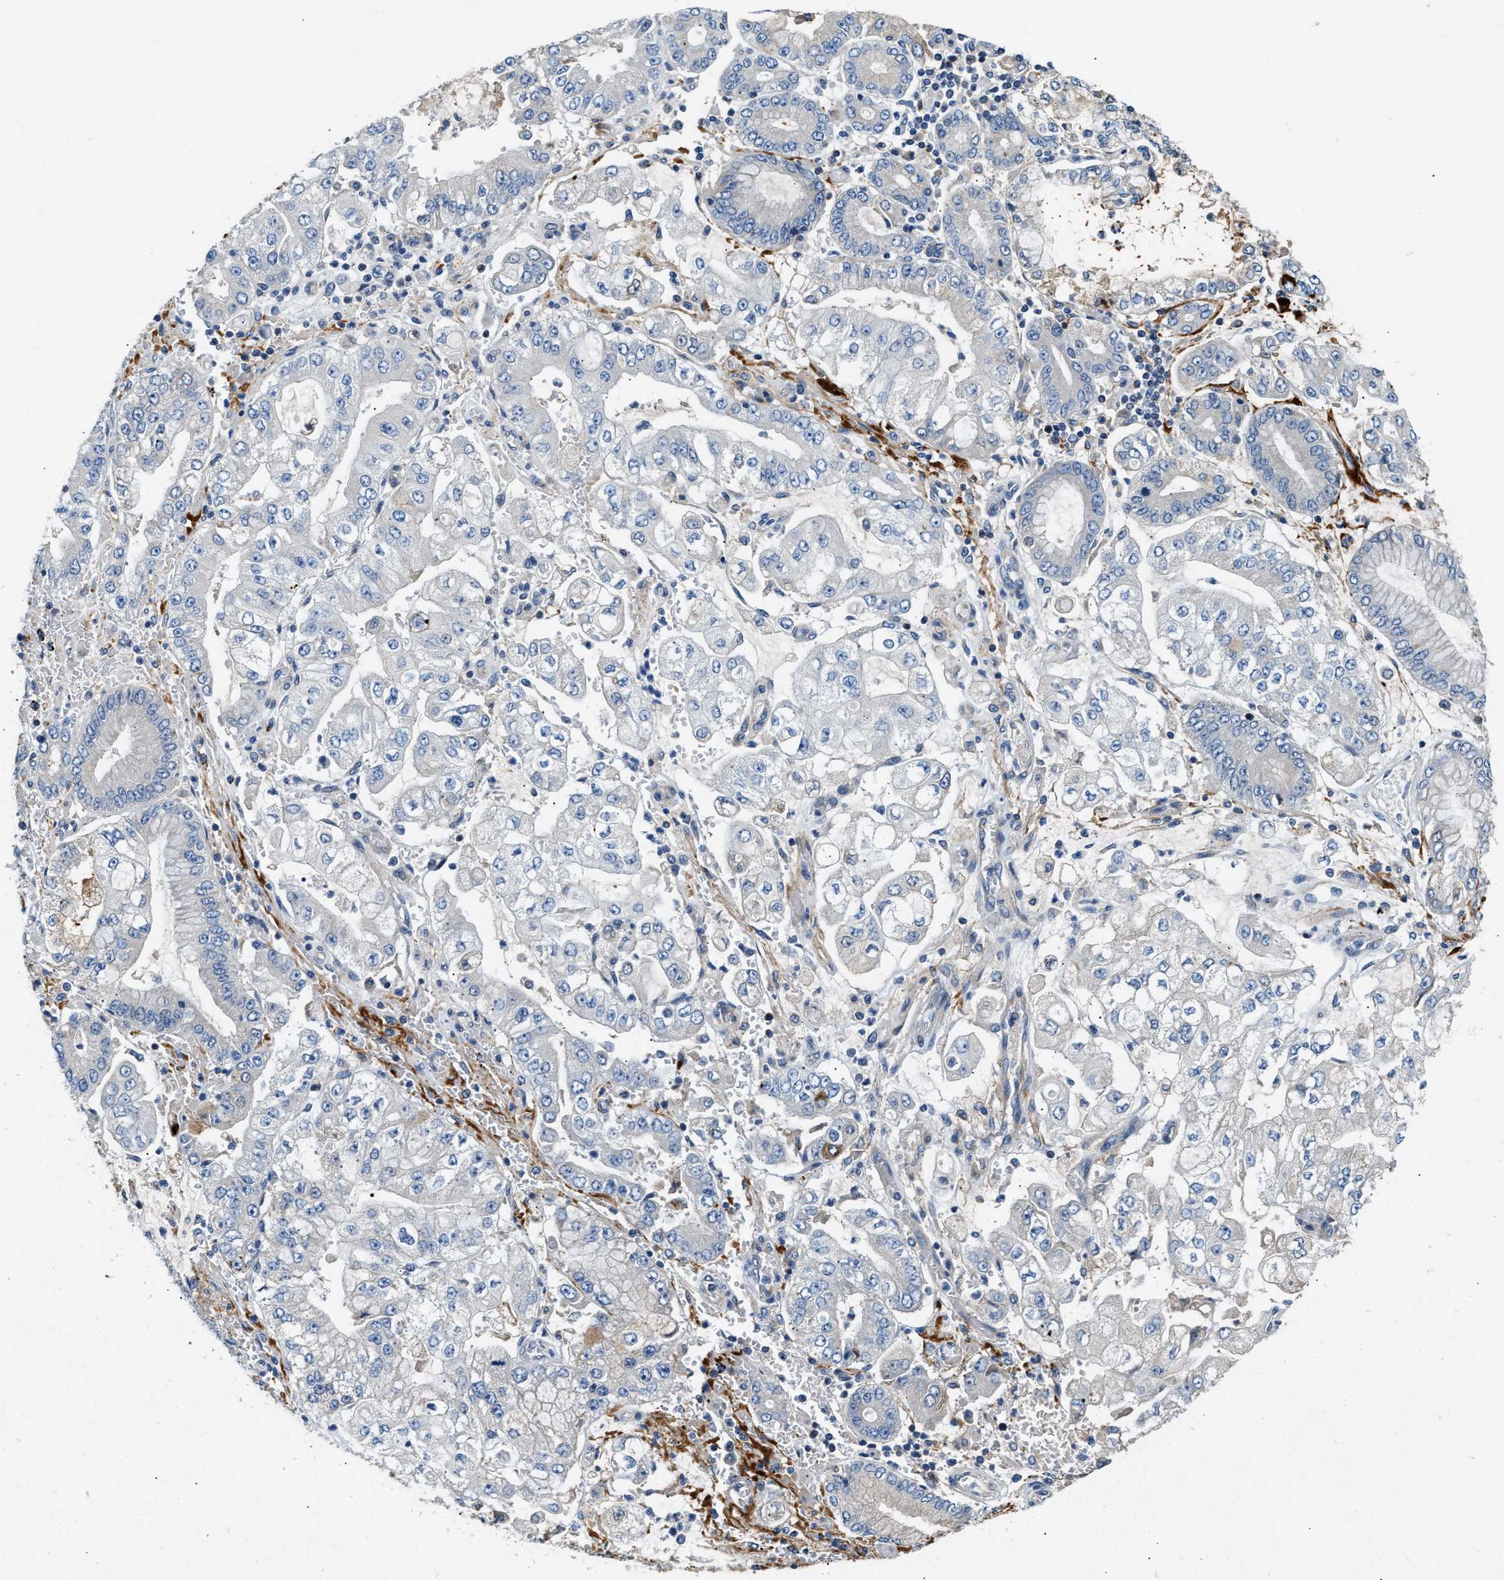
{"staining": {"intensity": "negative", "quantity": "none", "location": "none"}, "tissue": "stomach cancer", "cell_type": "Tumor cells", "image_type": "cancer", "snomed": [{"axis": "morphology", "description": "Adenocarcinoma, NOS"}, {"axis": "topography", "description": "Stomach"}], "caption": "The immunohistochemistry (IHC) micrograph has no significant expression in tumor cells of stomach cancer (adenocarcinoma) tissue.", "gene": "IL17RC", "patient": {"sex": "male", "age": 76}}